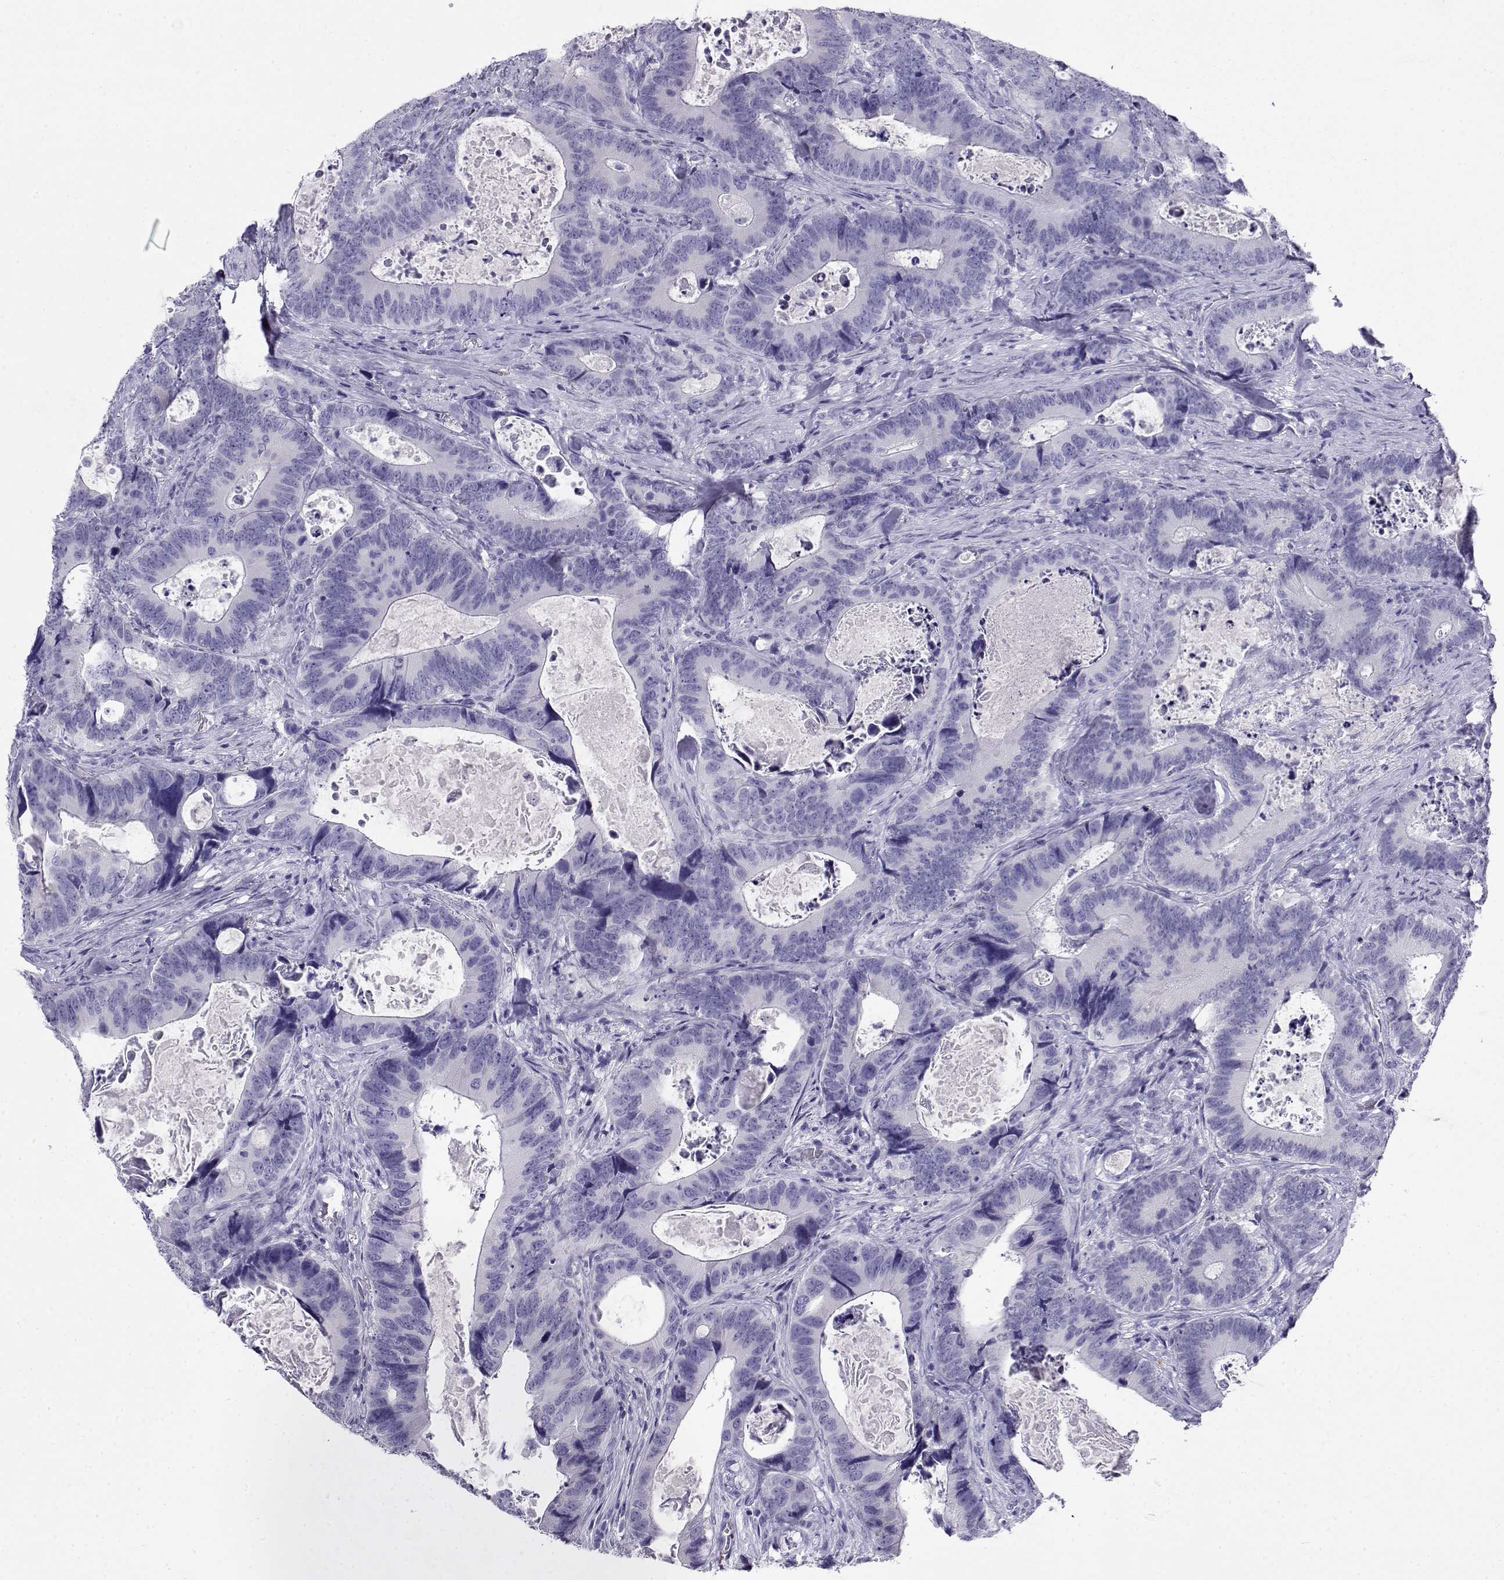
{"staining": {"intensity": "negative", "quantity": "none", "location": "none"}, "tissue": "colorectal cancer", "cell_type": "Tumor cells", "image_type": "cancer", "snomed": [{"axis": "morphology", "description": "Adenocarcinoma, NOS"}, {"axis": "topography", "description": "Colon"}], "caption": "DAB (3,3'-diaminobenzidine) immunohistochemical staining of colorectal cancer shows no significant expression in tumor cells. Nuclei are stained in blue.", "gene": "CABS1", "patient": {"sex": "female", "age": 82}}